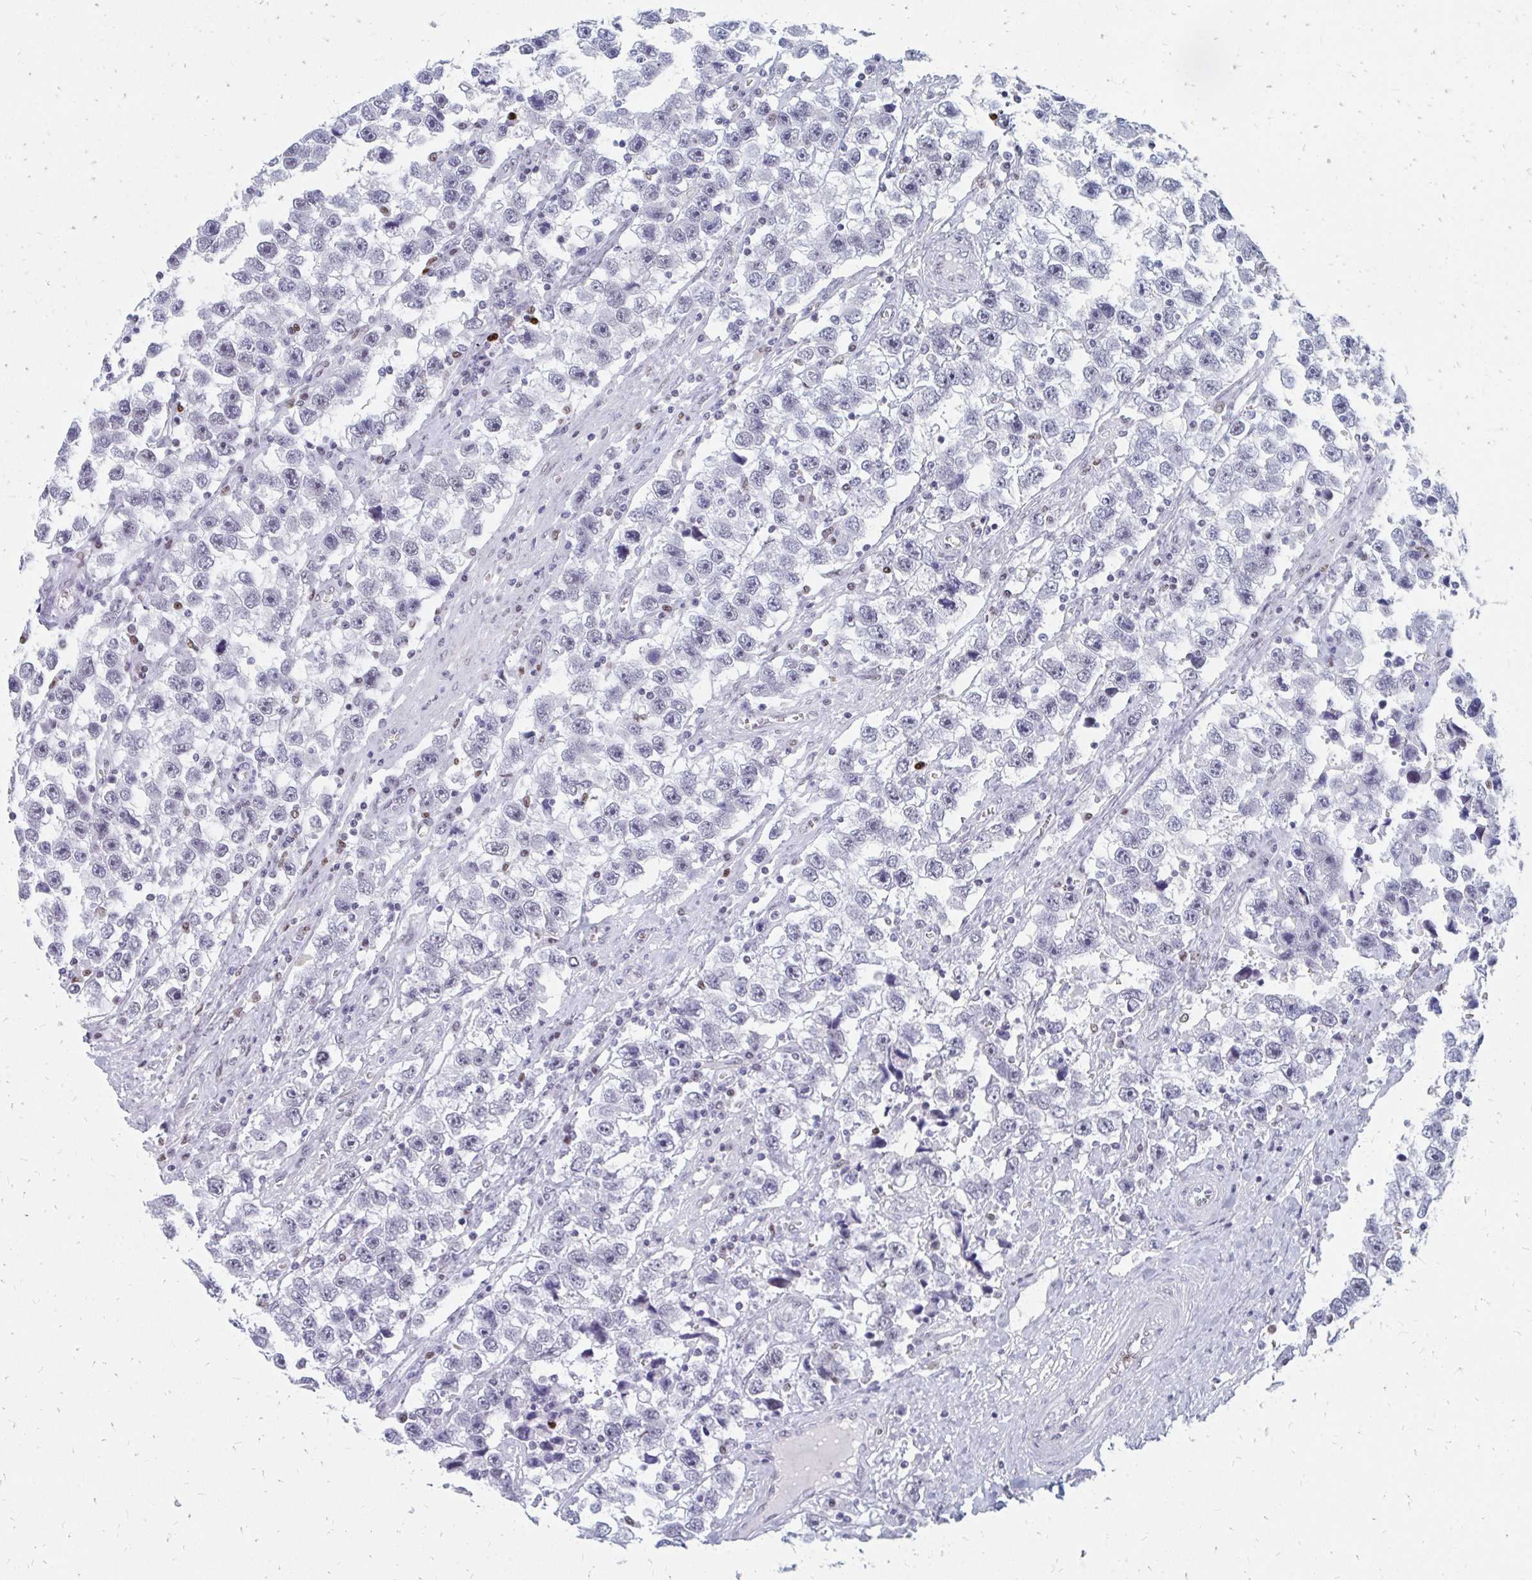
{"staining": {"intensity": "negative", "quantity": "none", "location": "none"}, "tissue": "testis cancer", "cell_type": "Tumor cells", "image_type": "cancer", "snomed": [{"axis": "morphology", "description": "Seminoma, NOS"}, {"axis": "topography", "description": "Testis"}], "caption": "A histopathology image of human testis seminoma is negative for staining in tumor cells. Nuclei are stained in blue.", "gene": "PLK3", "patient": {"sex": "male", "age": 33}}